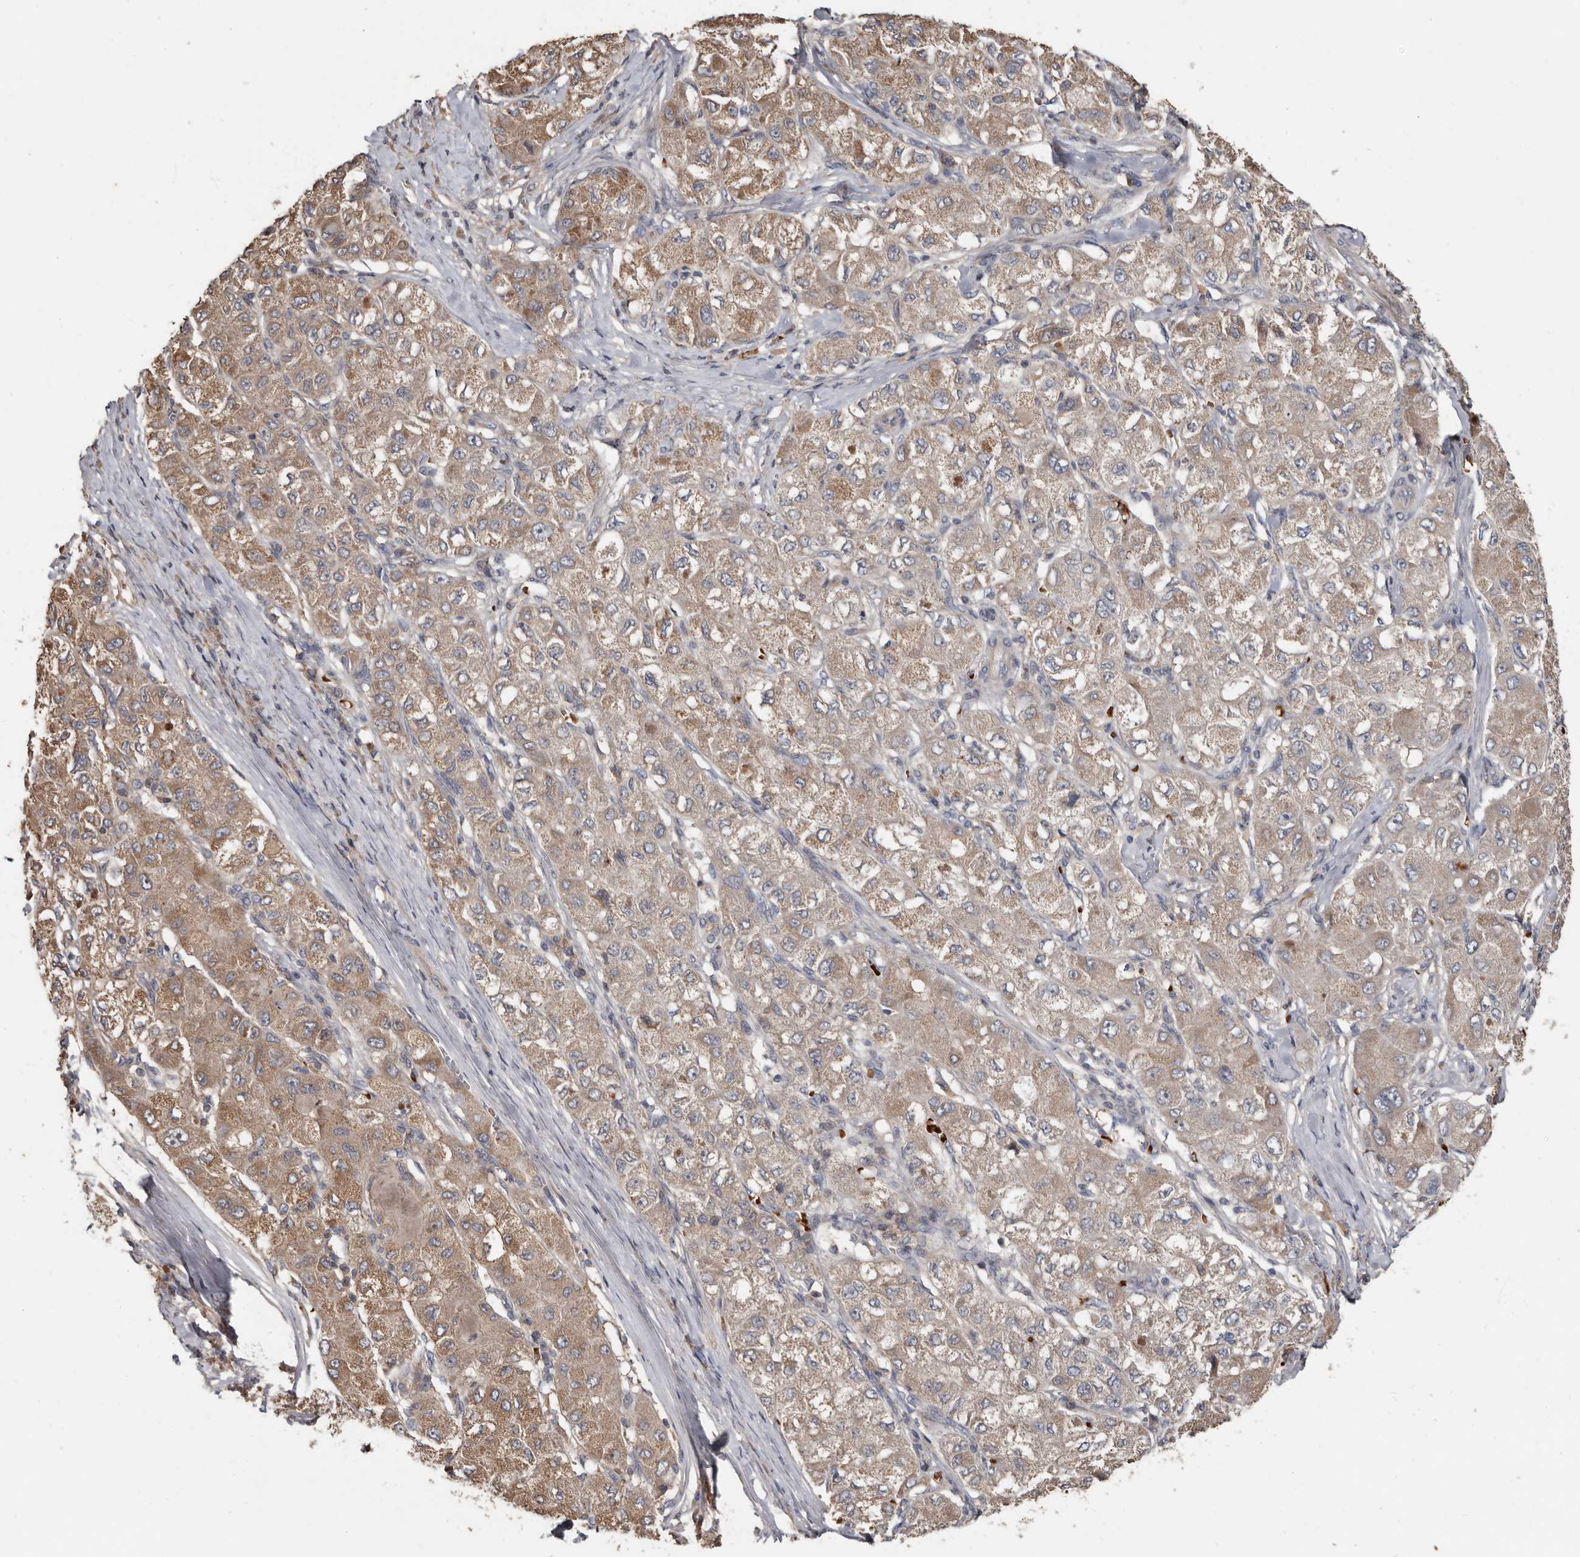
{"staining": {"intensity": "moderate", "quantity": ">75%", "location": "cytoplasmic/membranous"}, "tissue": "liver cancer", "cell_type": "Tumor cells", "image_type": "cancer", "snomed": [{"axis": "morphology", "description": "Carcinoma, Hepatocellular, NOS"}, {"axis": "topography", "description": "Liver"}], "caption": "Tumor cells show medium levels of moderate cytoplasmic/membranous expression in approximately >75% of cells in human hepatocellular carcinoma (liver).", "gene": "KIF26B", "patient": {"sex": "male", "age": 80}}